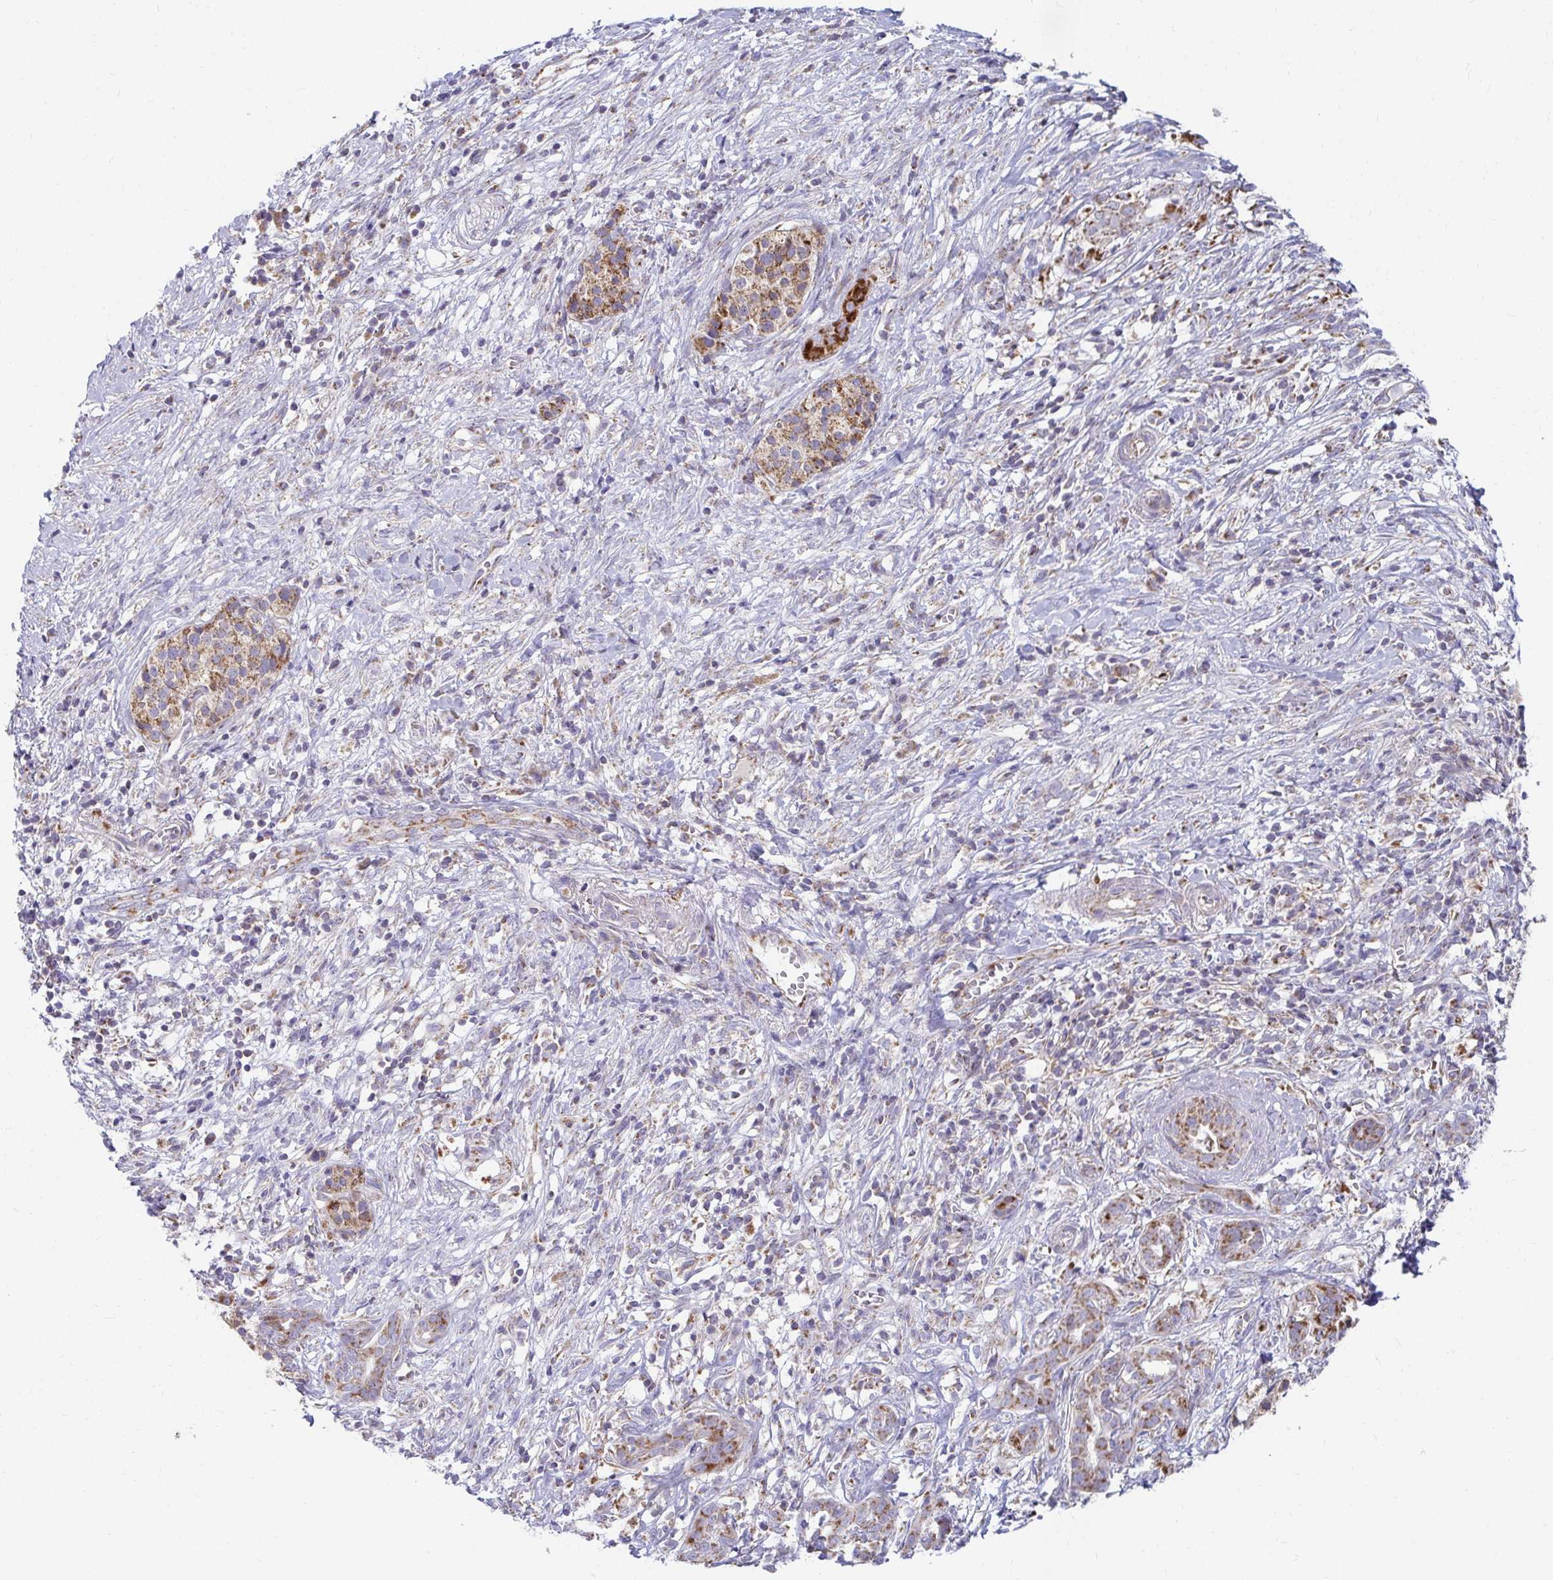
{"staining": {"intensity": "strong", "quantity": "25%-75%", "location": "cytoplasmic/membranous"}, "tissue": "pancreatic cancer", "cell_type": "Tumor cells", "image_type": "cancer", "snomed": [{"axis": "morphology", "description": "Adenocarcinoma, NOS"}, {"axis": "topography", "description": "Pancreas"}], "caption": "This is an image of immunohistochemistry staining of adenocarcinoma (pancreatic), which shows strong staining in the cytoplasmic/membranous of tumor cells.", "gene": "EXOC5", "patient": {"sex": "male", "age": 61}}